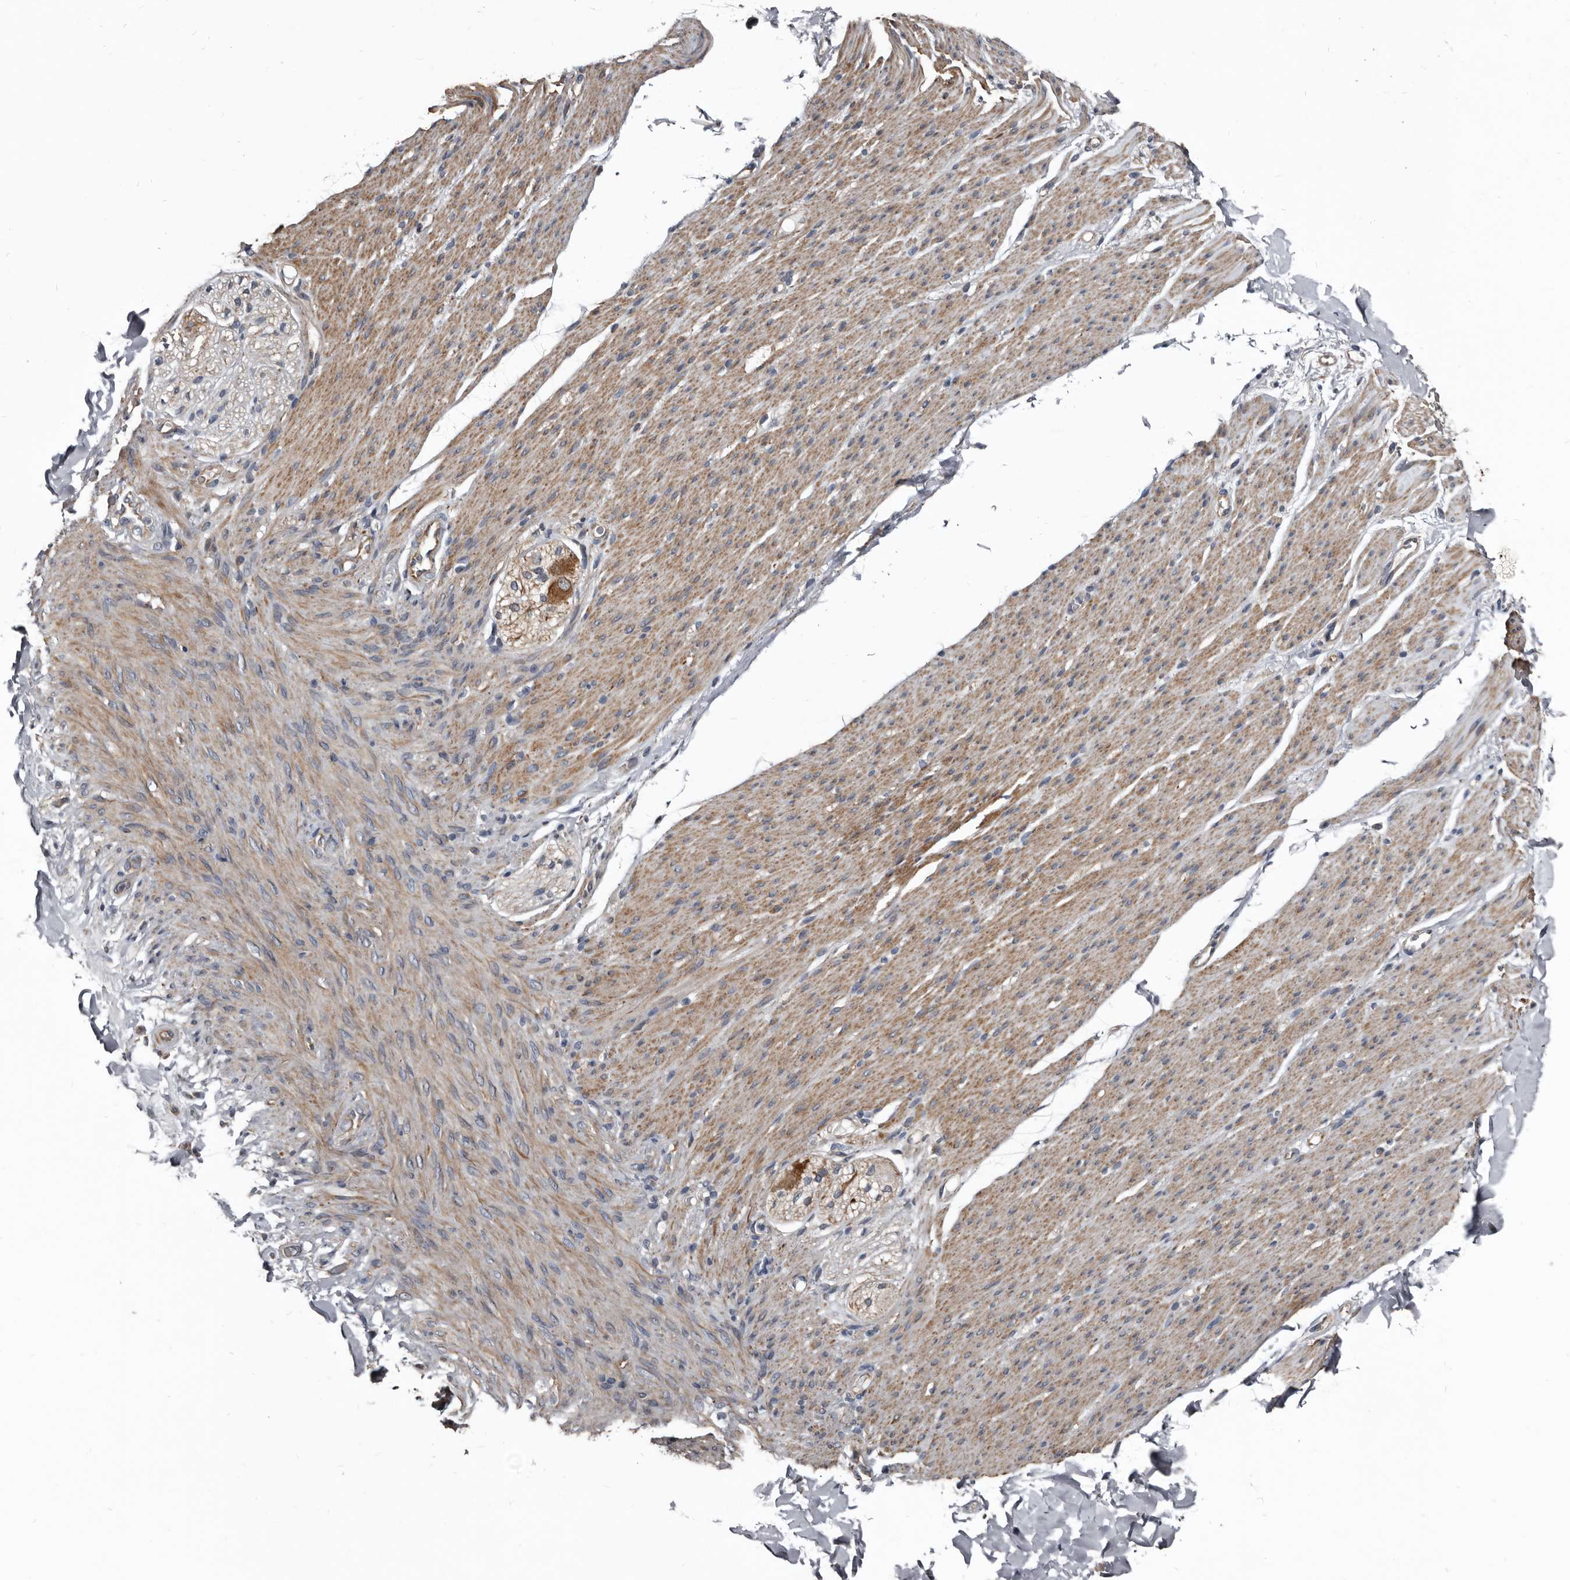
{"staining": {"intensity": "moderate", "quantity": ">75%", "location": "cytoplasmic/membranous"}, "tissue": "smooth muscle", "cell_type": "Smooth muscle cells", "image_type": "normal", "snomed": [{"axis": "morphology", "description": "Normal tissue, NOS"}, {"axis": "topography", "description": "Colon"}, {"axis": "topography", "description": "Peripheral nerve tissue"}], "caption": "High-power microscopy captured an IHC image of unremarkable smooth muscle, revealing moderate cytoplasmic/membranous positivity in about >75% of smooth muscle cells. (brown staining indicates protein expression, while blue staining denotes nuclei).", "gene": "DHPS", "patient": {"sex": "female", "age": 61}}